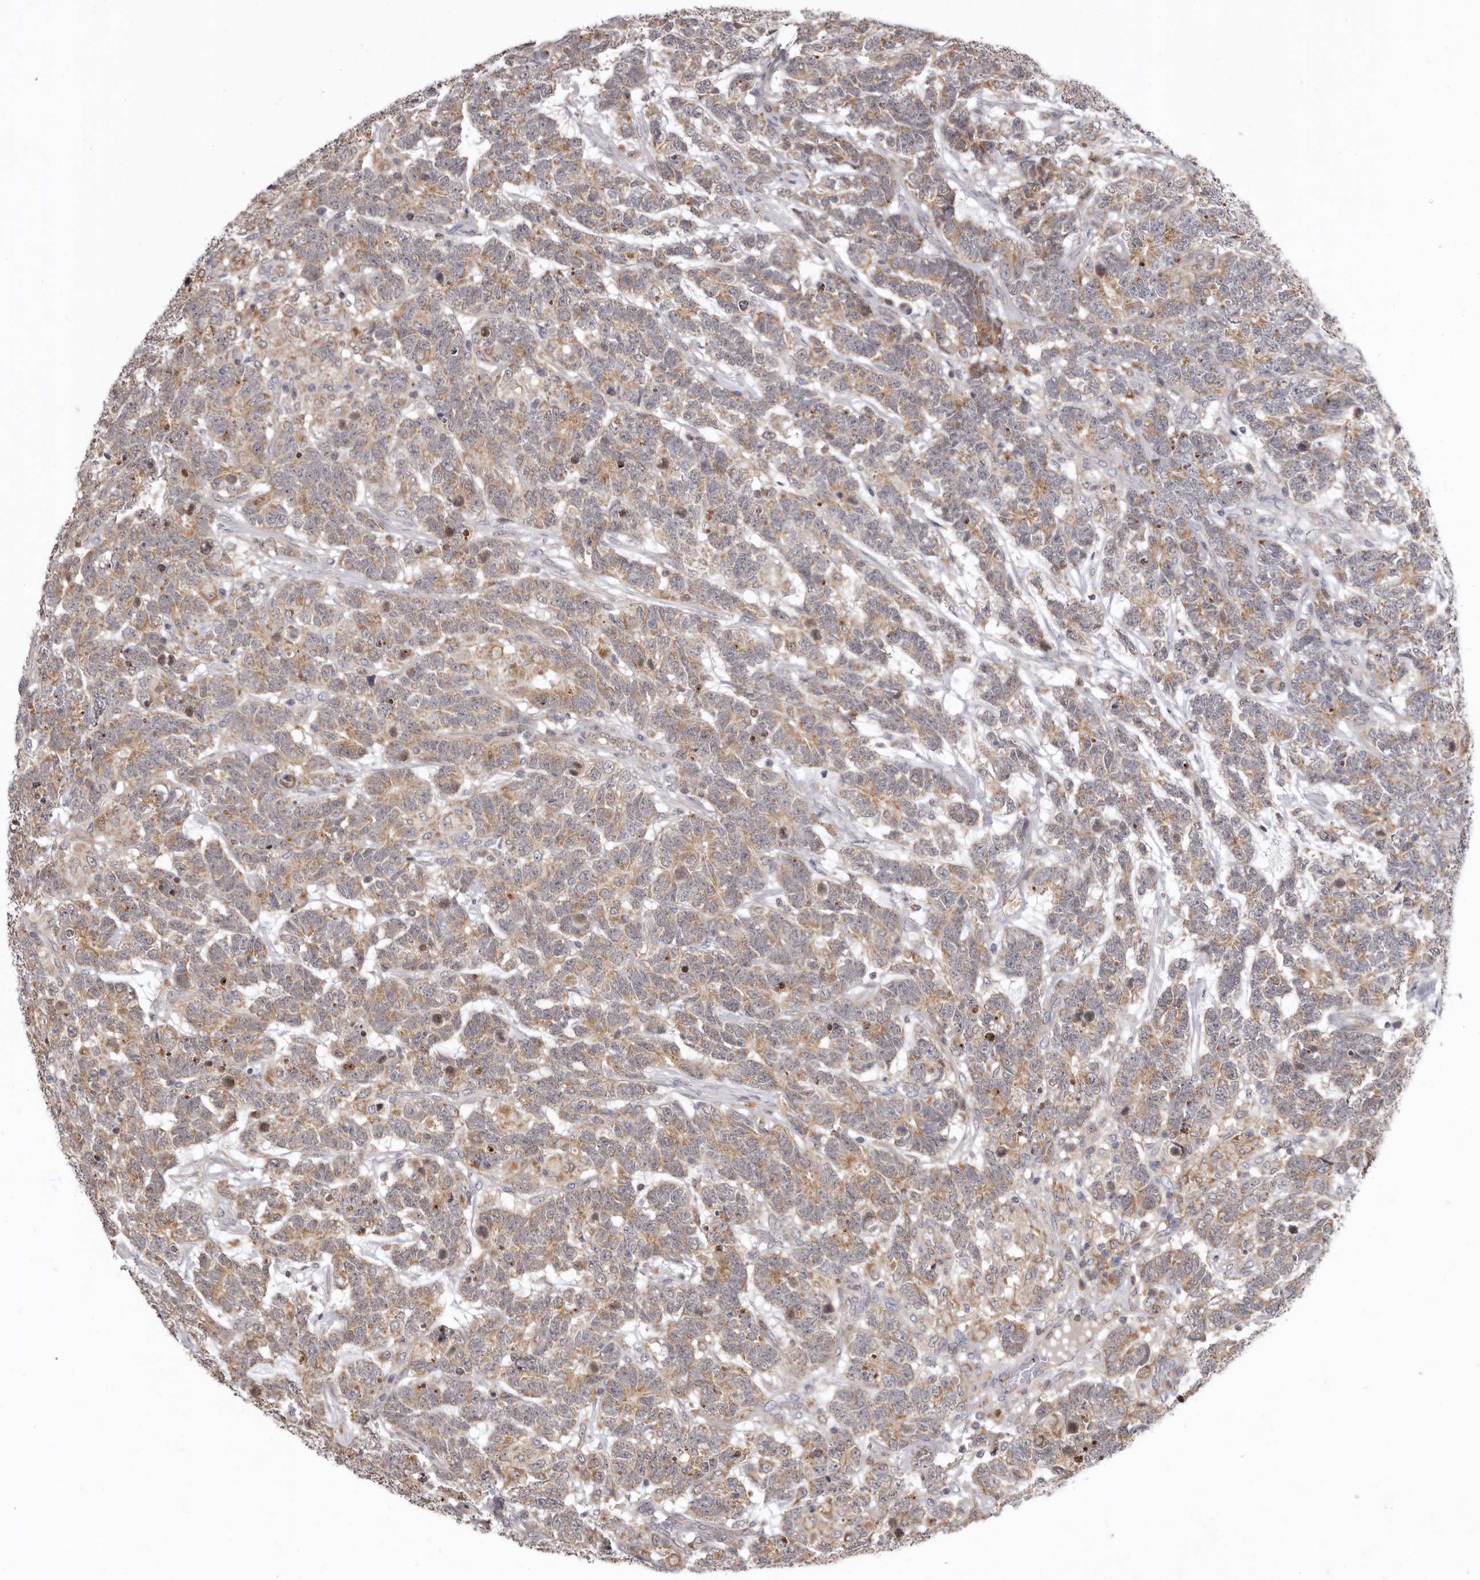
{"staining": {"intensity": "weak", "quantity": ">75%", "location": "cytoplasmic/membranous"}, "tissue": "testis cancer", "cell_type": "Tumor cells", "image_type": "cancer", "snomed": [{"axis": "morphology", "description": "Carcinoma, Embryonal, NOS"}, {"axis": "topography", "description": "Testis"}], "caption": "This photomicrograph demonstrates immunohistochemistry staining of testis embryonal carcinoma, with low weak cytoplasmic/membranous staining in about >75% of tumor cells.", "gene": "SMC4", "patient": {"sex": "male", "age": 26}}